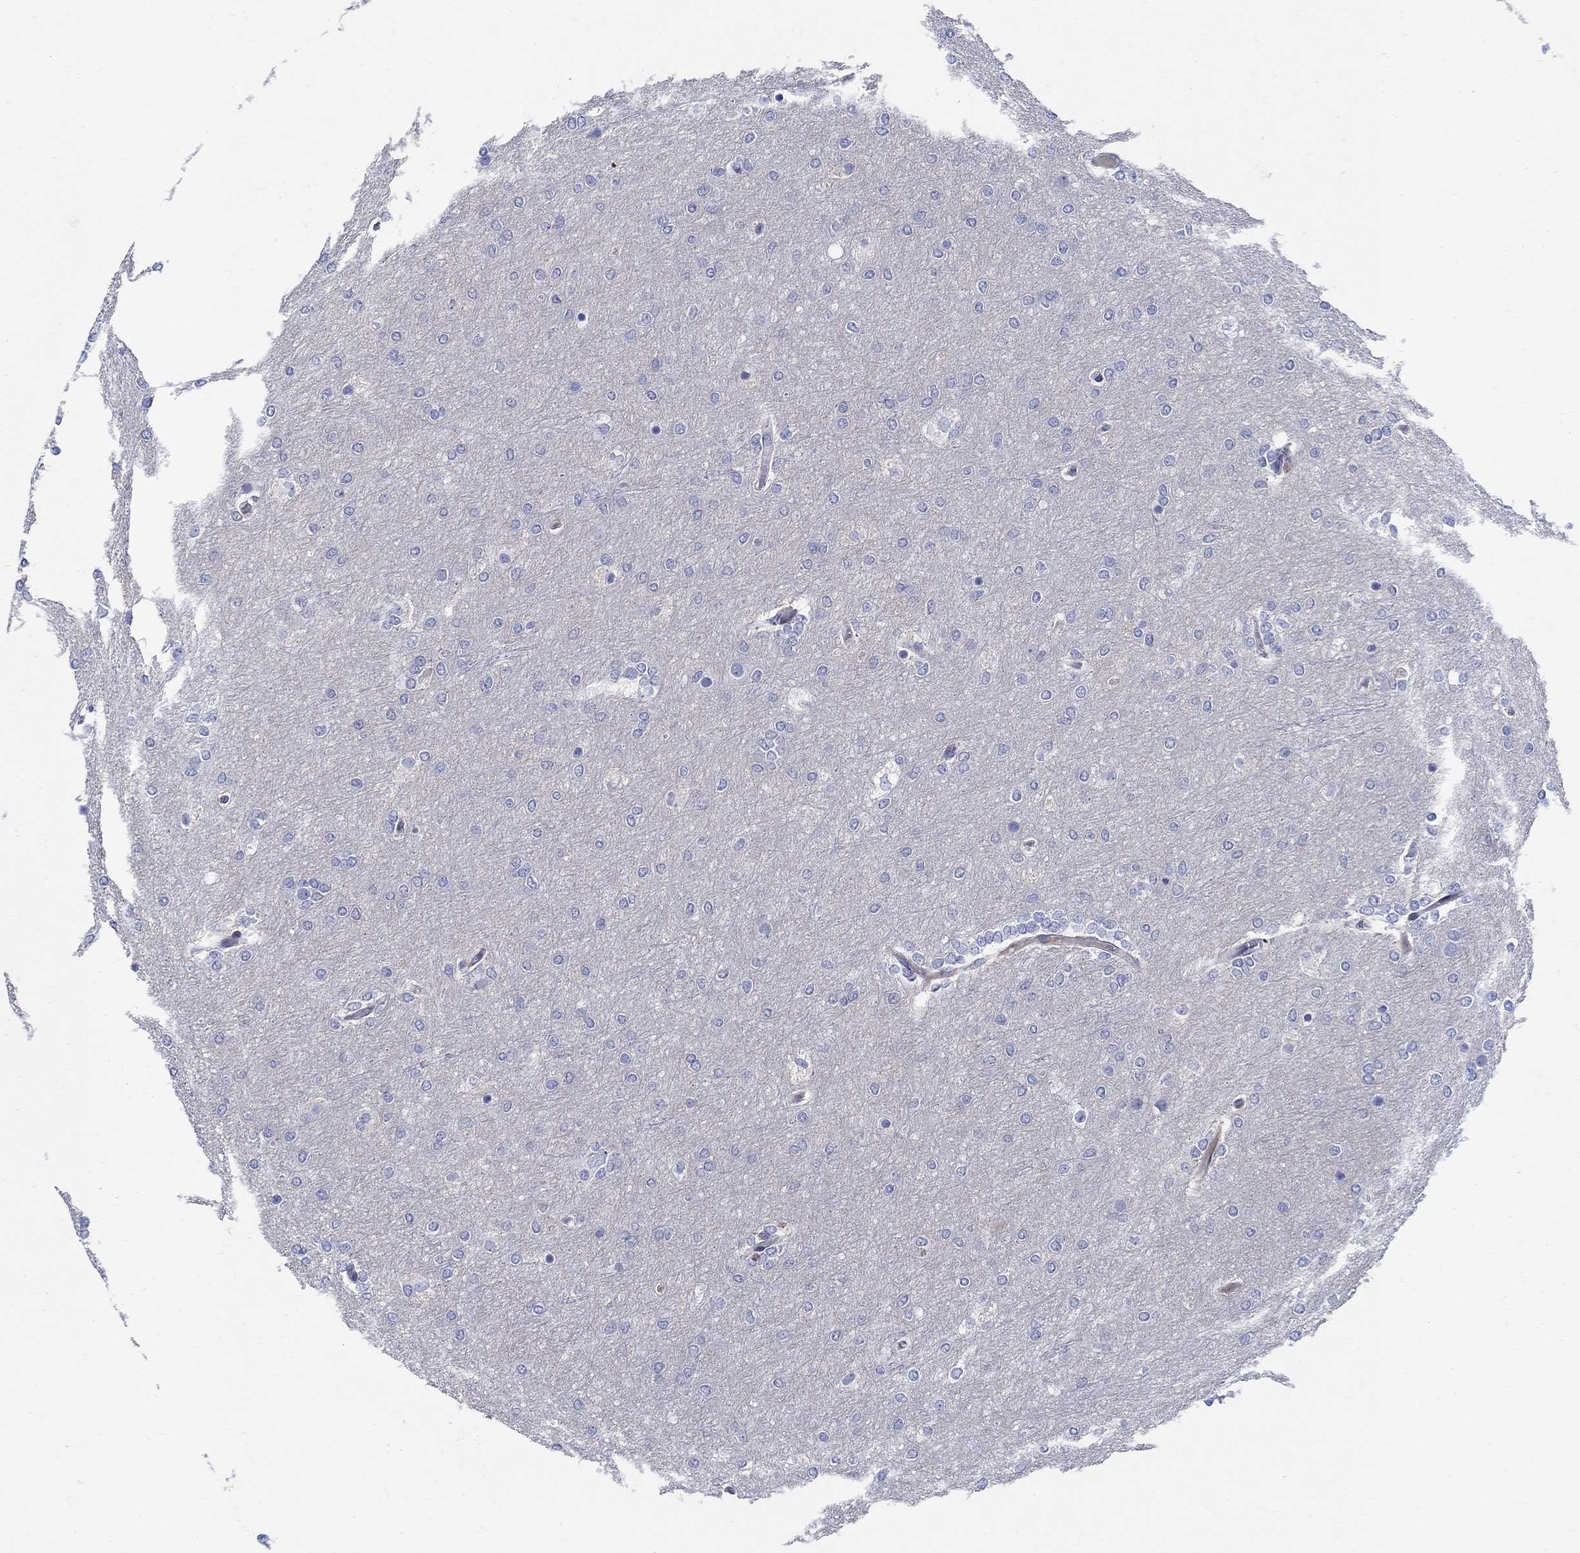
{"staining": {"intensity": "negative", "quantity": "none", "location": "none"}, "tissue": "glioma", "cell_type": "Tumor cells", "image_type": "cancer", "snomed": [{"axis": "morphology", "description": "Glioma, malignant, High grade"}, {"axis": "topography", "description": "Brain"}], "caption": "This histopathology image is of glioma stained with immunohistochemistry to label a protein in brown with the nuclei are counter-stained blue. There is no expression in tumor cells.", "gene": "CRYGD", "patient": {"sex": "female", "age": 61}}